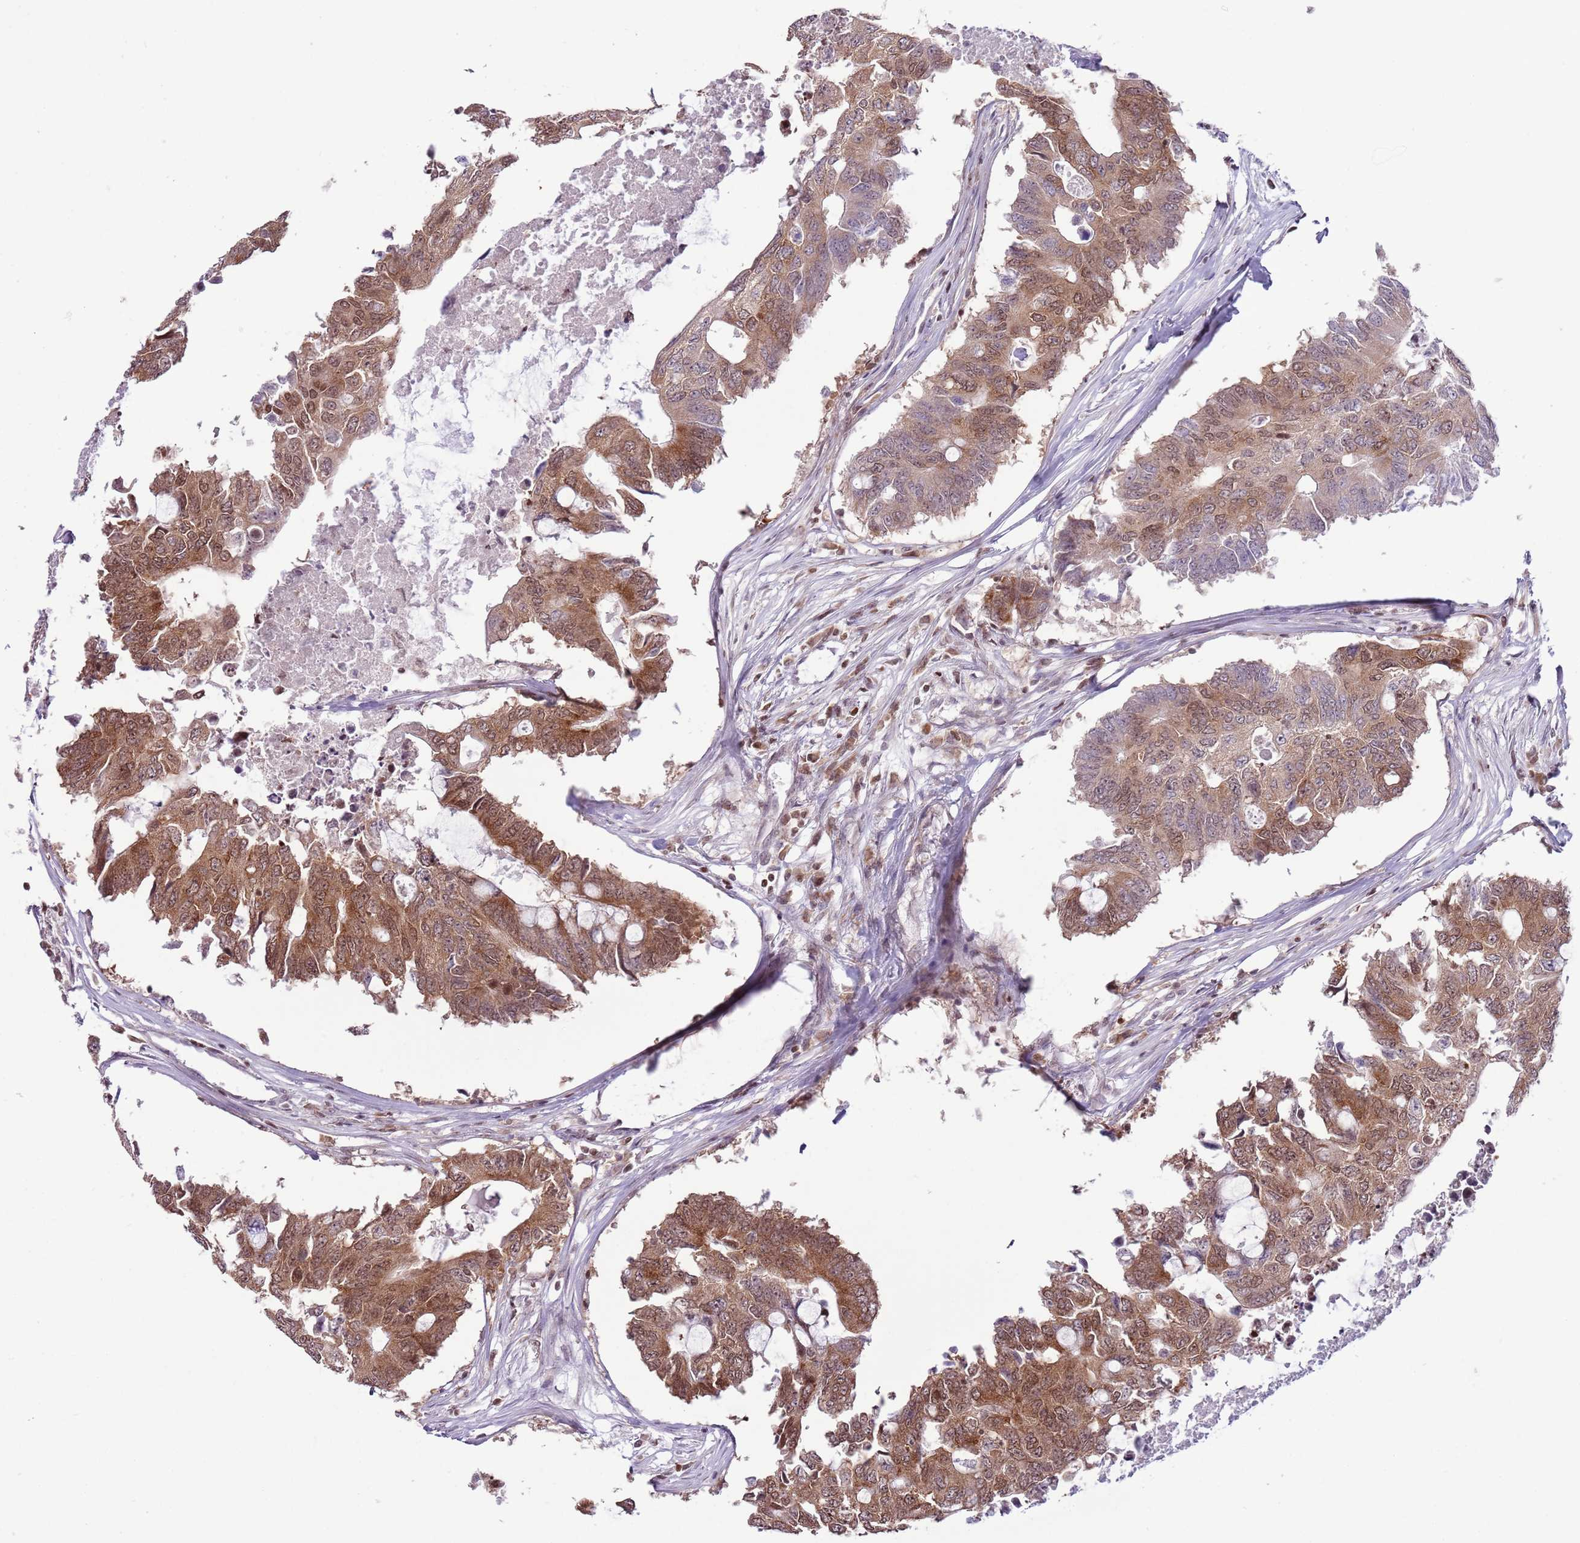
{"staining": {"intensity": "moderate", "quantity": ">75%", "location": "cytoplasmic/membranous,nuclear"}, "tissue": "colorectal cancer", "cell_type": "Tumor cells", "image_type": "cancer", "snomed": [{"axis": "morphology", "description": "Adenocarcinoma, NOS"}, {"axis": "topography", "description": "Colon"}], "caption": "Immunohistochemistry (IHC) (DAB (3,3'-diaminobenzidine)) staining of human colorectal cancer (adenocarcinoma) demonstrates moderate cytoplasmic/membranous and nuclear protein staining in approximately >75% of tumor cells. The protein of interest is shown in brown color, while the nuclei are stained blue.", "gene": "SELENOH", "patient": {"sex": "male", "age": 71}}